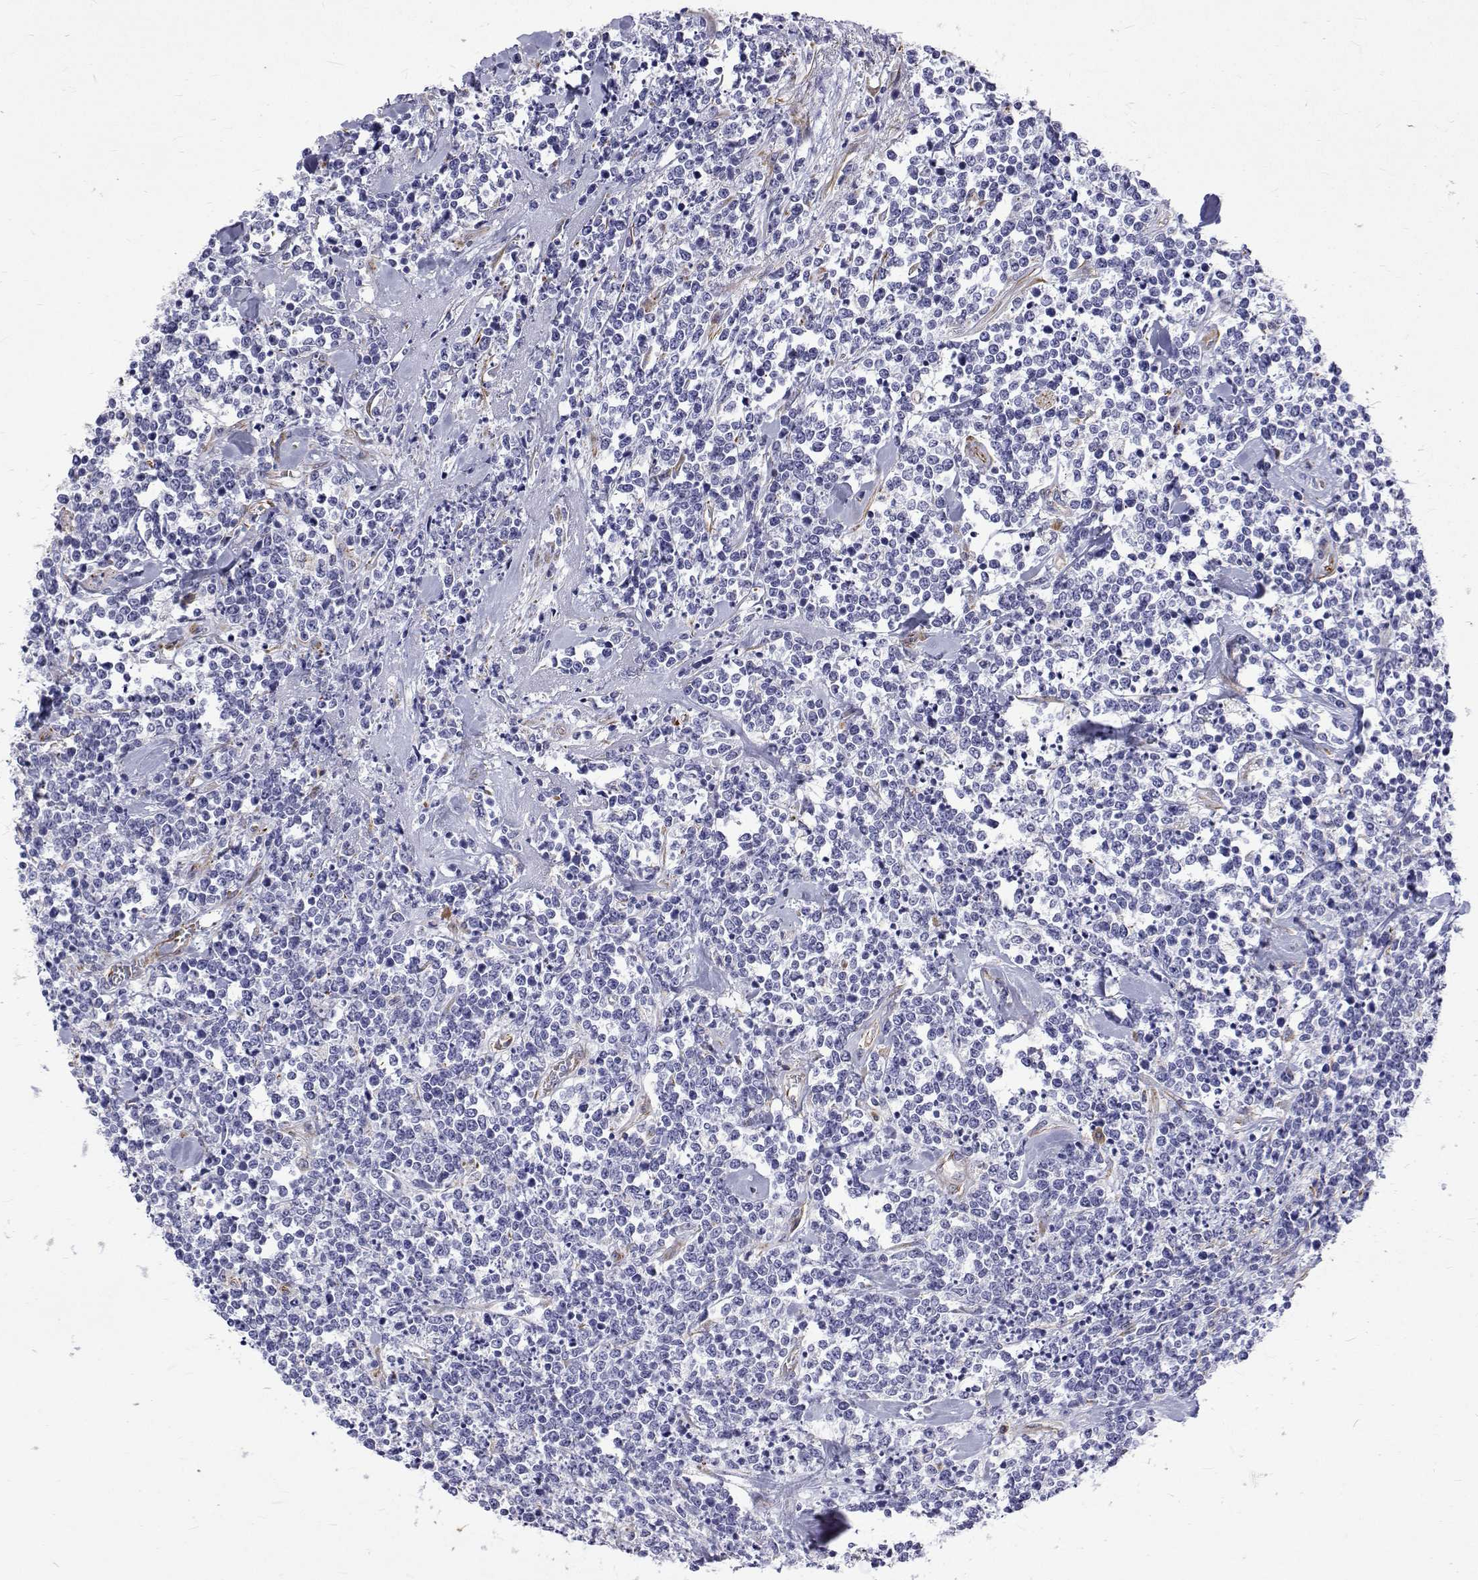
{"staining": {"intensity": "negative", "quantity": "none", "location": "none"}, "tissue": "lymphoma", "cell_type": "Tumor cells", "image_type": "cancer", "snomed": [{"axis": "morphology", "description": "Malignant lymphoma, non-Hodgkin's type, High grade"}, {"axis": "topography", "description": "Colon"}], "caption": "Human high-grade malignant lymphoma, non-Hodgkin's type stained for a protein using immunohistochemistry reveals no expression in tumor cells.", "gene": "OPRPN", "patient": {"sex": "male", "age": 82}}